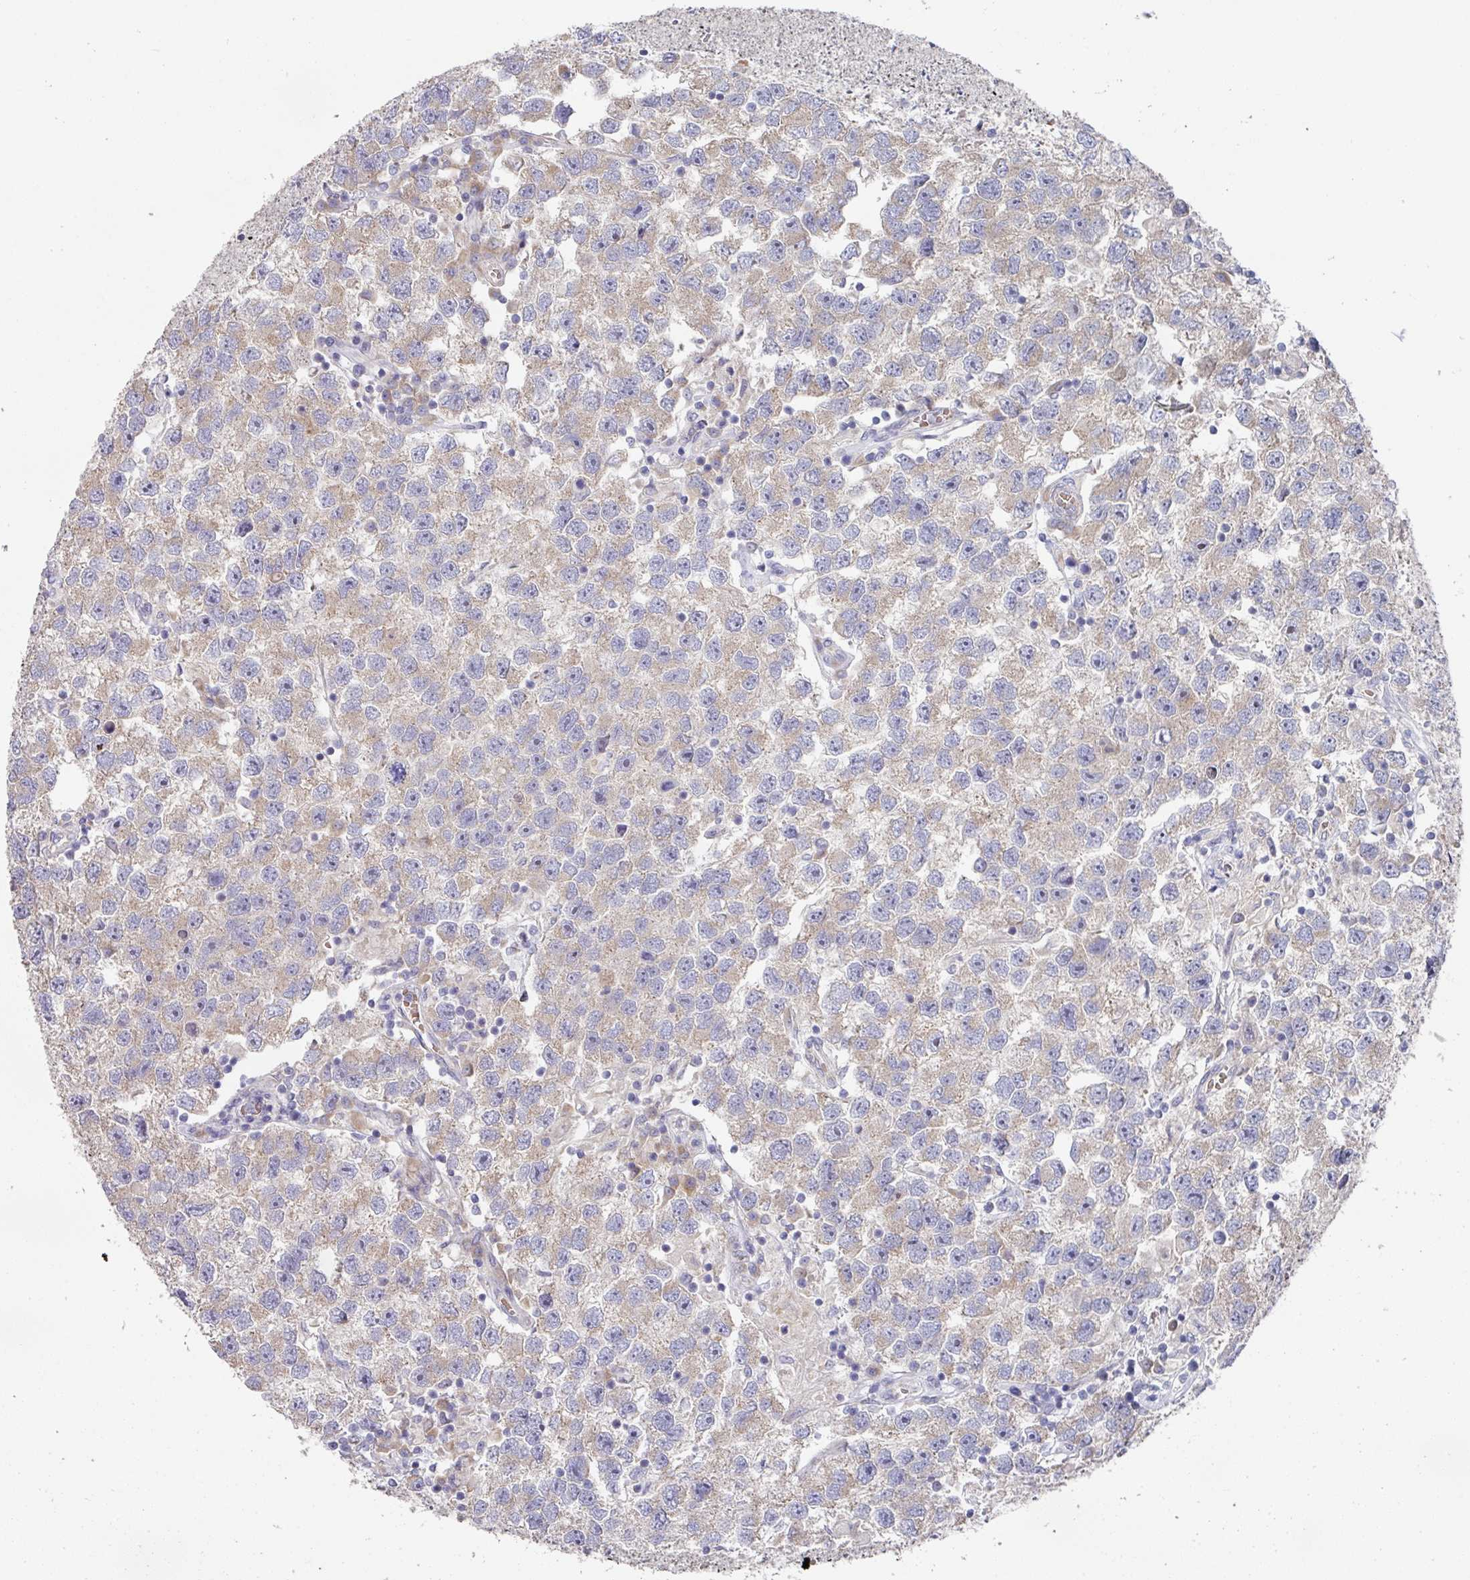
{"staining": {"intensity": "weak", "quantity": ">75%", "location": "cytoplasmic/membranous"}, "tissue": "testis cancer", "cell_type": "Tumor cells", "image_type": "cancer", "snomed": [{"axis": "morphology", "description": "Seminoma, NOS"}, {"axis": "topography", "description": "Testis"}], "caption": "Seminoma (testis) stained for a protein reveals weak cytoplasmic/membranous positivity in tumor cells.", "gene": "PYROXD2", "patient": {"sex": "male", "age": 26}}